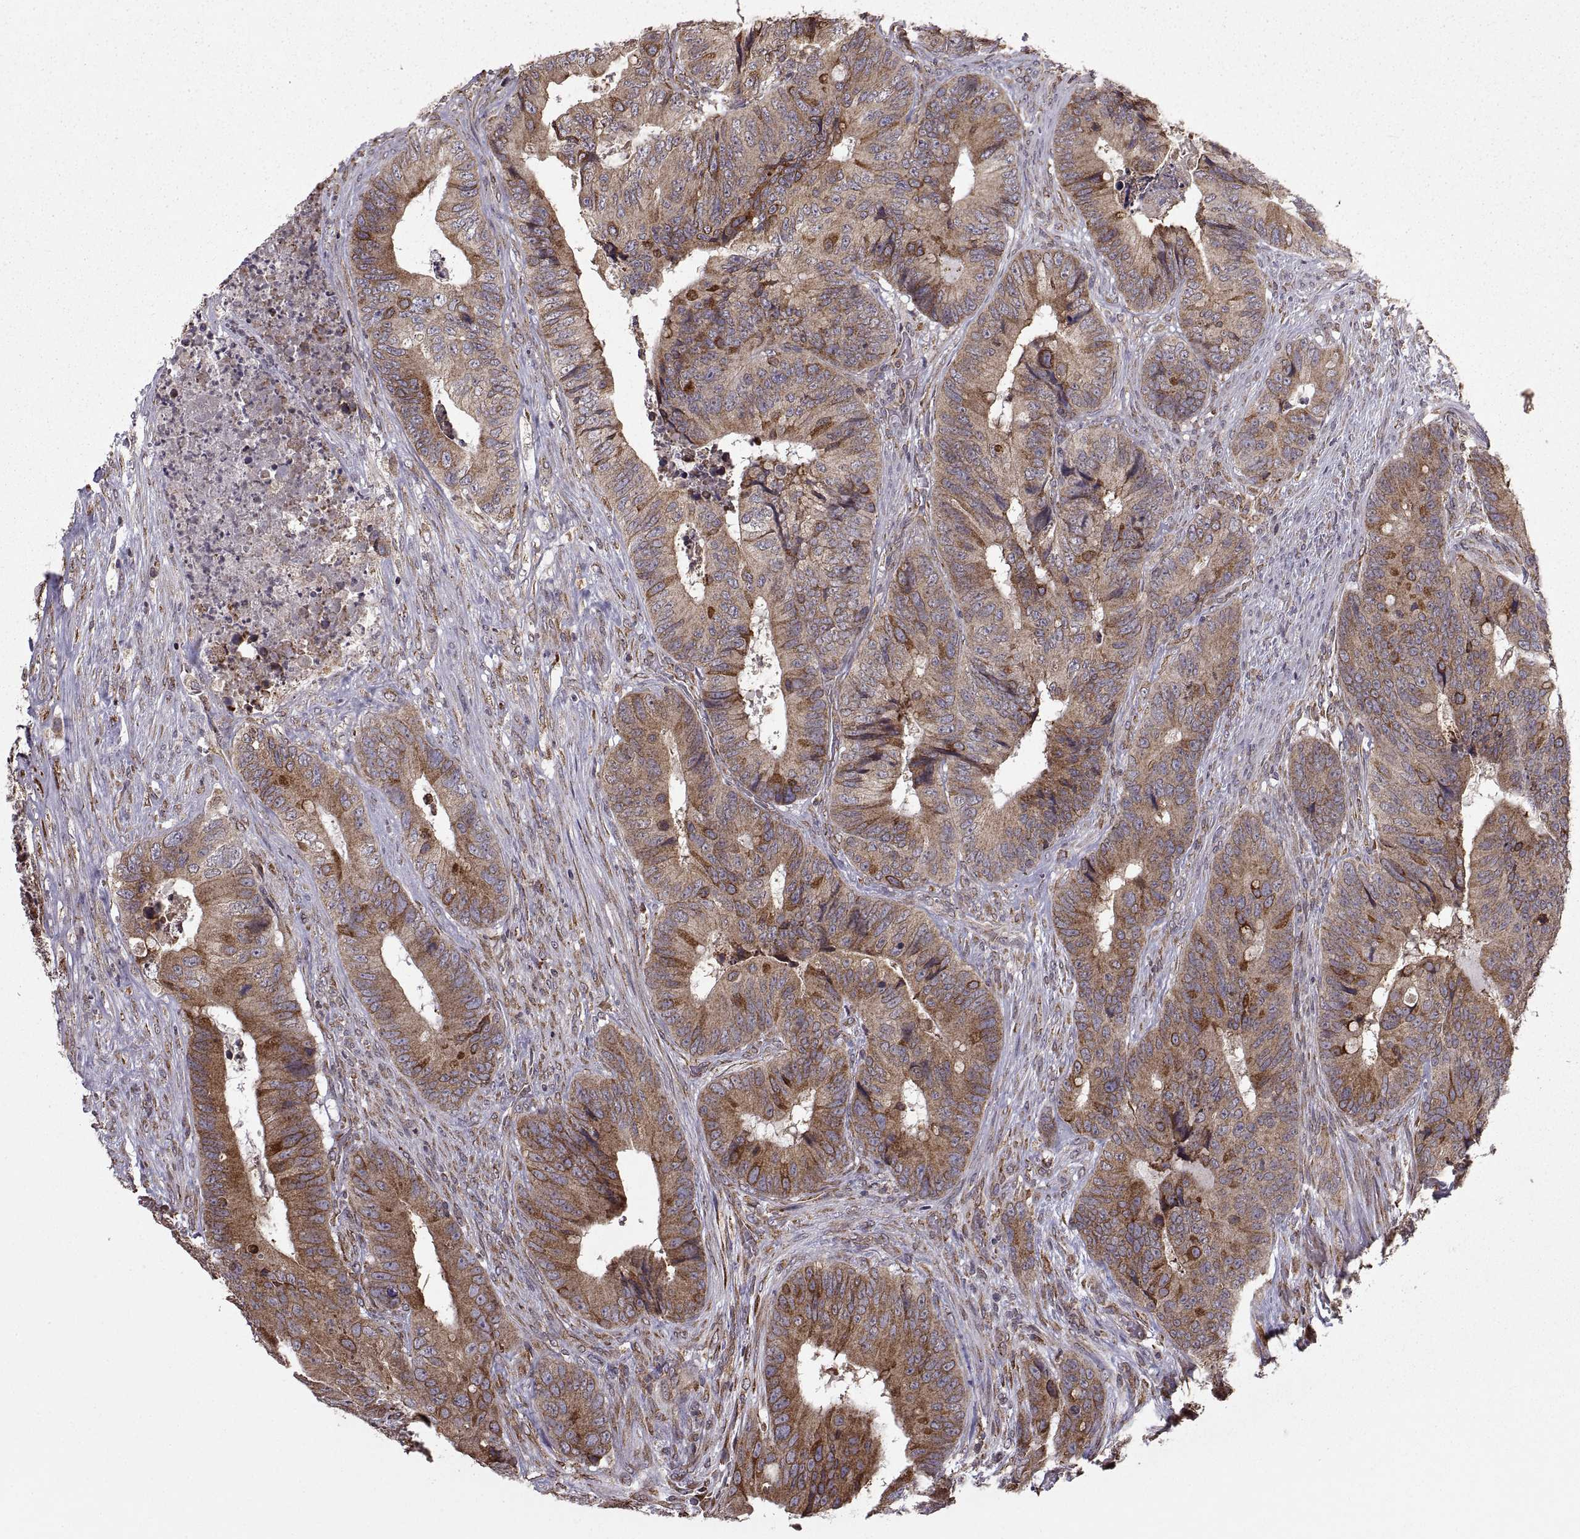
{"staining": {"intensity": "strong", "quantity": "<25%", "location": "cytoplasmic/membranous"}, "tissue": "colorectal cancer", "cell_type": "Tumor cells", "image_type": "cancer", "snomed": [{"axis": "morphology", "description": "Adenocarcinoma, NOS"}, {"axis": "topography", "description": "Colon"}], "caption": "Adenocarcinoma (colorectal) stained with DAB (3,3'-diaminobenzidine) IHC shows medium levels of strong cytoplasmic/membranous positivity in approximately <25% of tumor cells.", "gene": "PDIA3", "patient": {"sex": "male", "age": 84}}